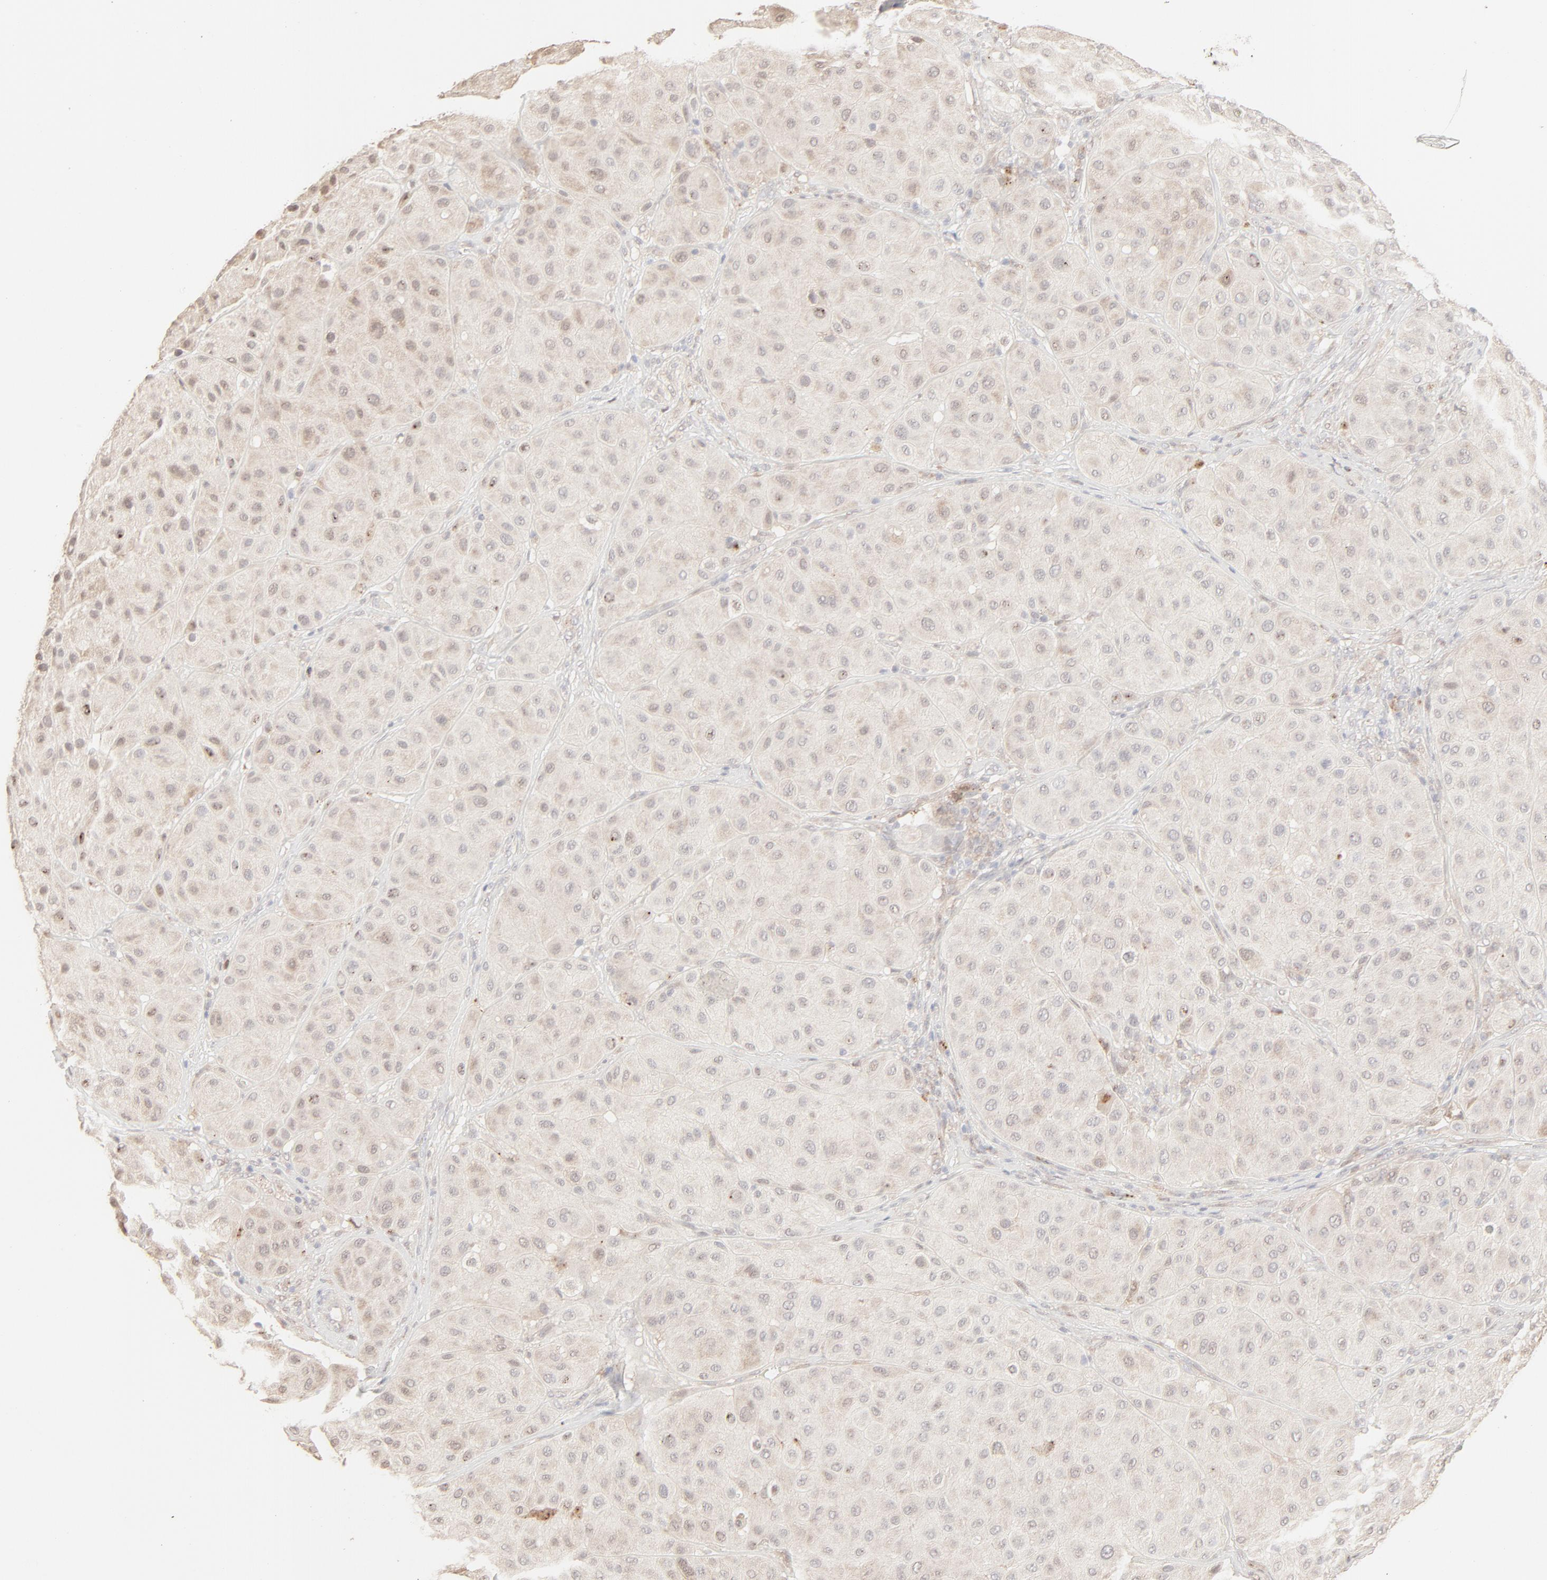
{"staining": {"intensity": "negative", "quantity": "none", "location": "none"}, "tissue": "melanoma", "cell_type": "Tumor cells", "image_type": "cancer", "snomed": [{"axis": "morphology", "description": "Normal tissue, NOS"}, {"axis": "morphology", "description": "Malignant melanoma, Metastatic site"}, {"axis": "topography", "description": "Skin"}], "caption": "The histopathology image demonstrates no significant positivity in tumor cells of malignant melanoma (metastatic site).", "gene": "LGALS2", "patient": {"sex": "male", "age": 41}}